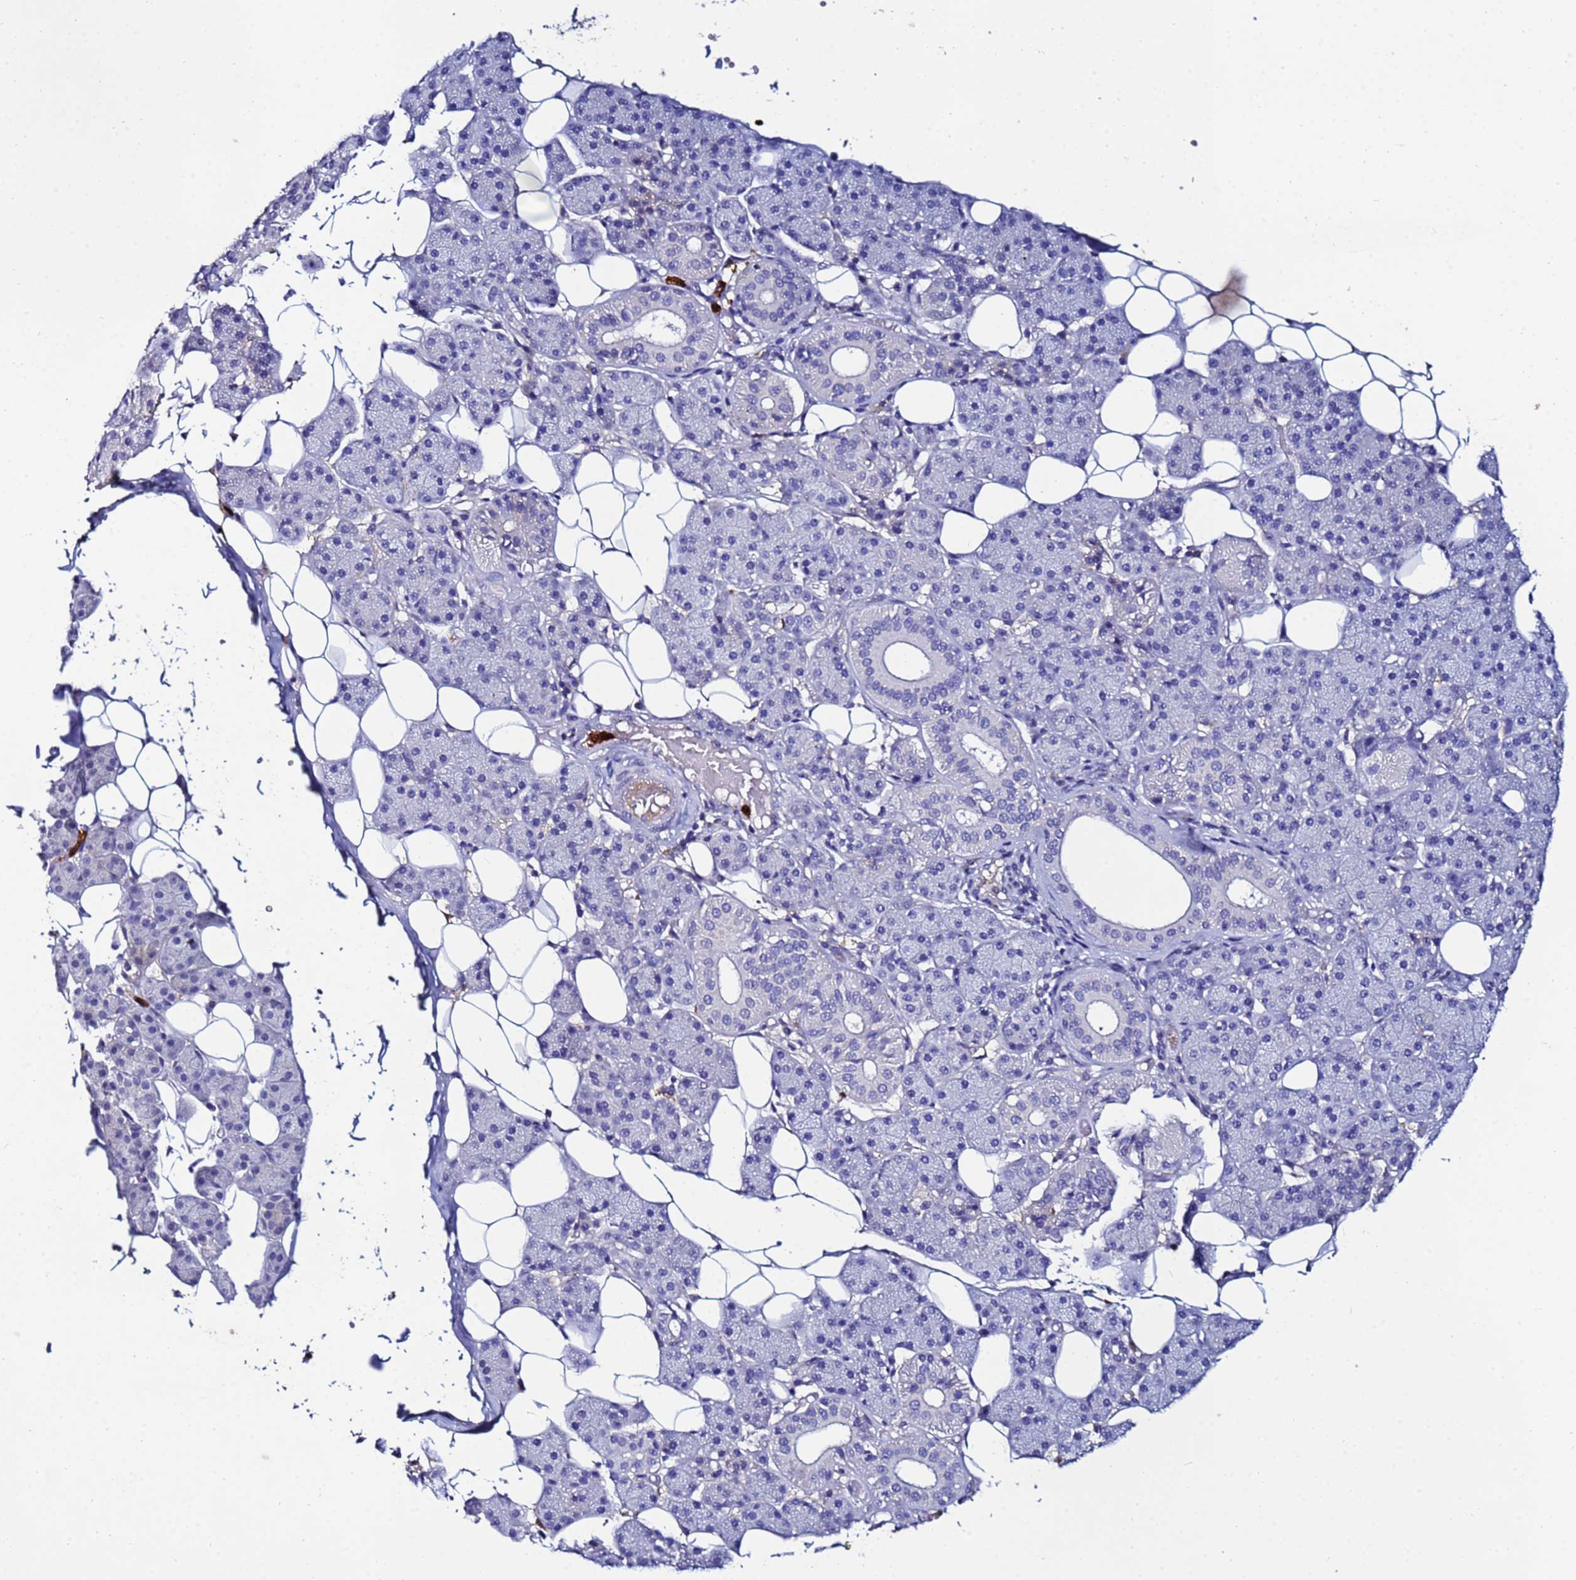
{"staining": {"intensity": "negative", "quantity": "none", "location": "none"}, "tissue": "salivary gland", "cell_type": "Glandular cells", "image_type": "normal", "snomed": [{"axis": "morphology", "description": "Normal tissue, NOS"}, {"axis": "topography", "description": "Salivary gland"}], "caption": "Glandular cells show no significant positivity in normal salivary gland. The staining is performed using DAB (3,3'-diaminobenzidine) brown chromogen with nuclei counter-stained in using hematoxylin.", "gene": "TUBAL3", "patient": {"sex": "female", "age": 33}}